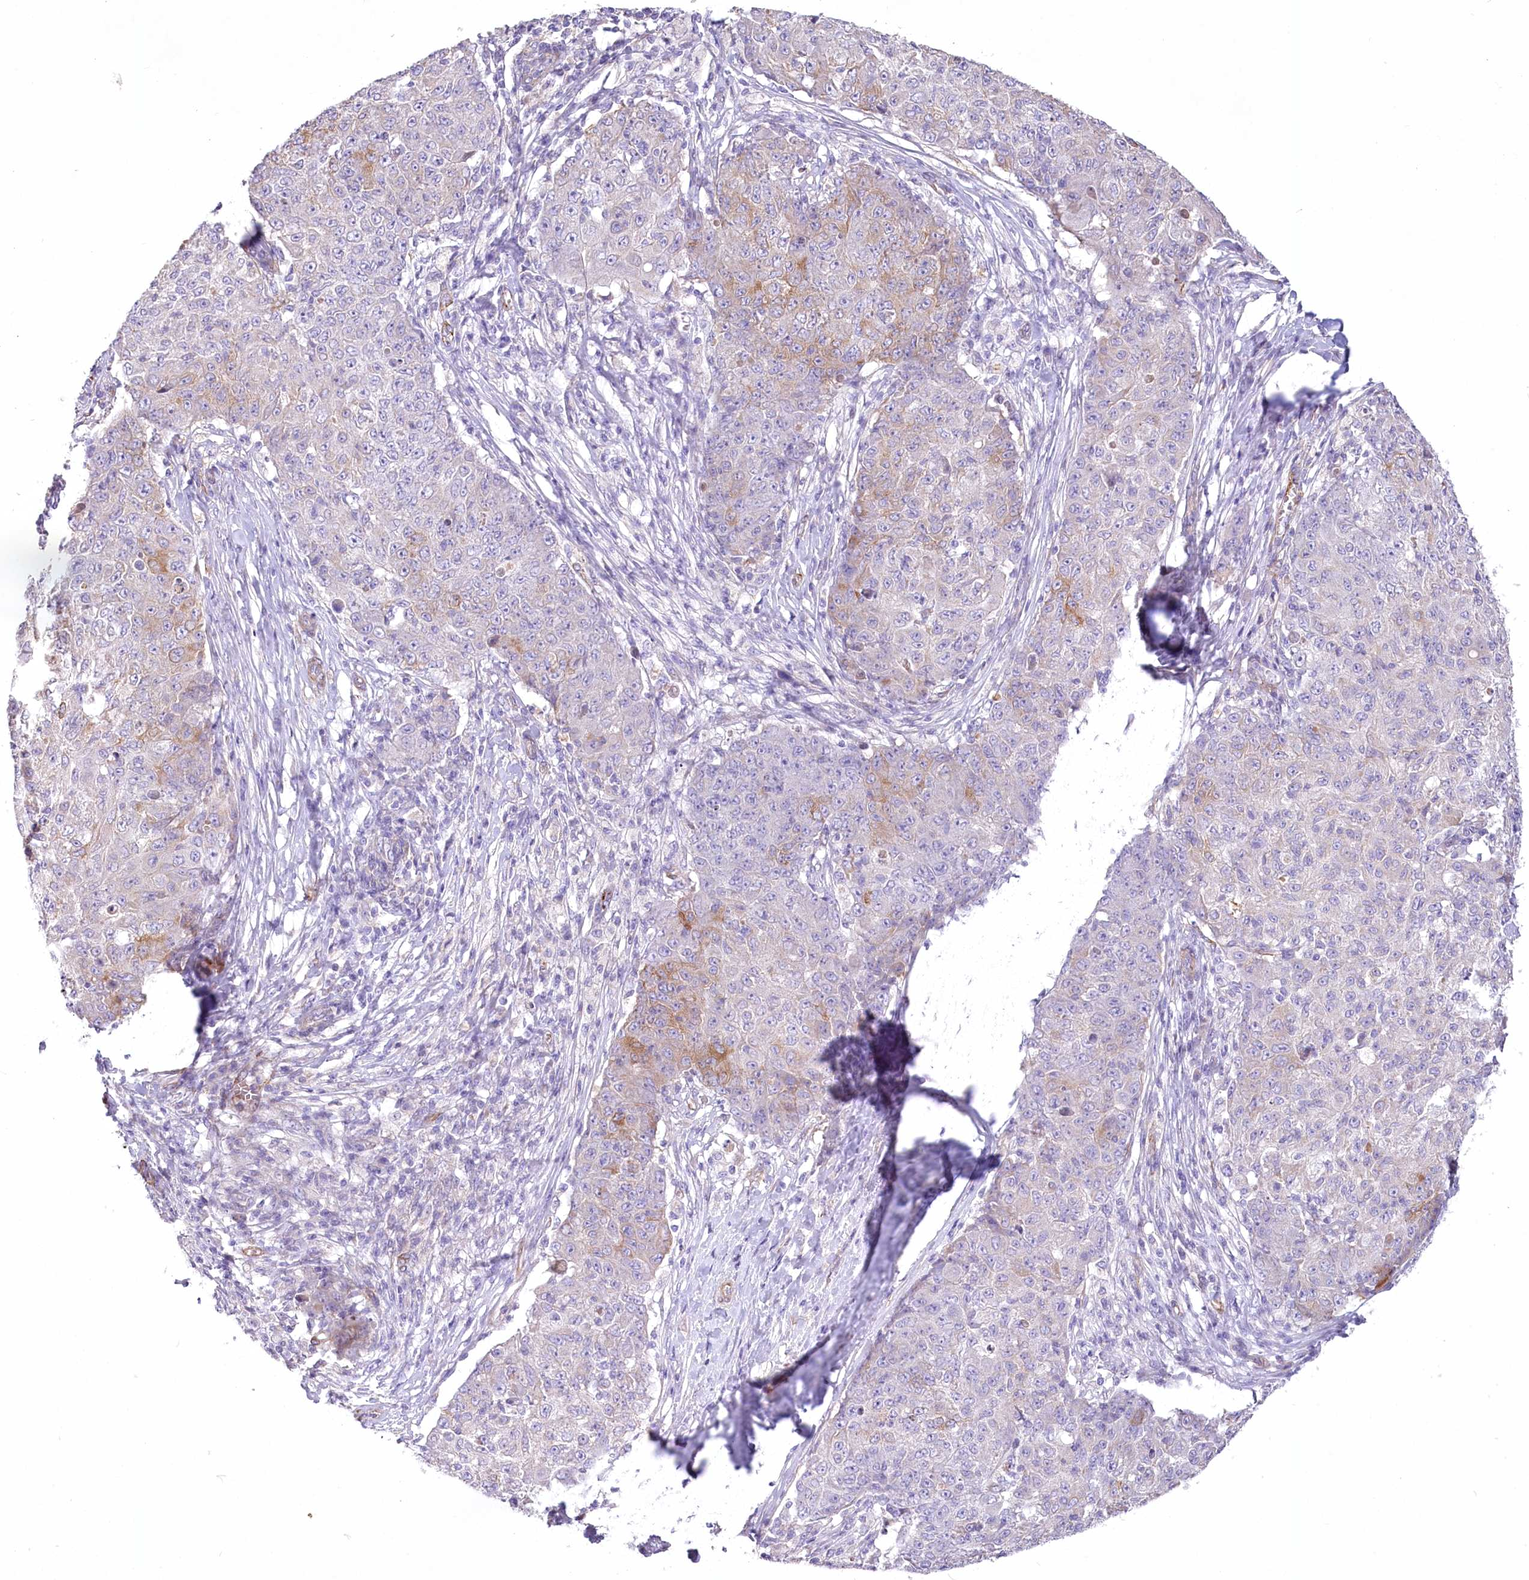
{"staining": {"intensity": "weak", "quantity": "<25%", "location": "cytoplasmic/membranous"}, "tissue": "ovarian cancer", "cell_type": "Tumor cells", "image_type": "cancer", "snomed": [{"axis": "morphology", "description": "Carcinoma, endometroid"}, {"axis": "topography", "description": "Ovary"}], "caption": "Human ovarian cancer (endometroid carcinoma) stained for a protein using IHC reveals no staining in tumor cells.", "gene": "ANGPTL3", "patient": {"sex": "female", "age": 42}}